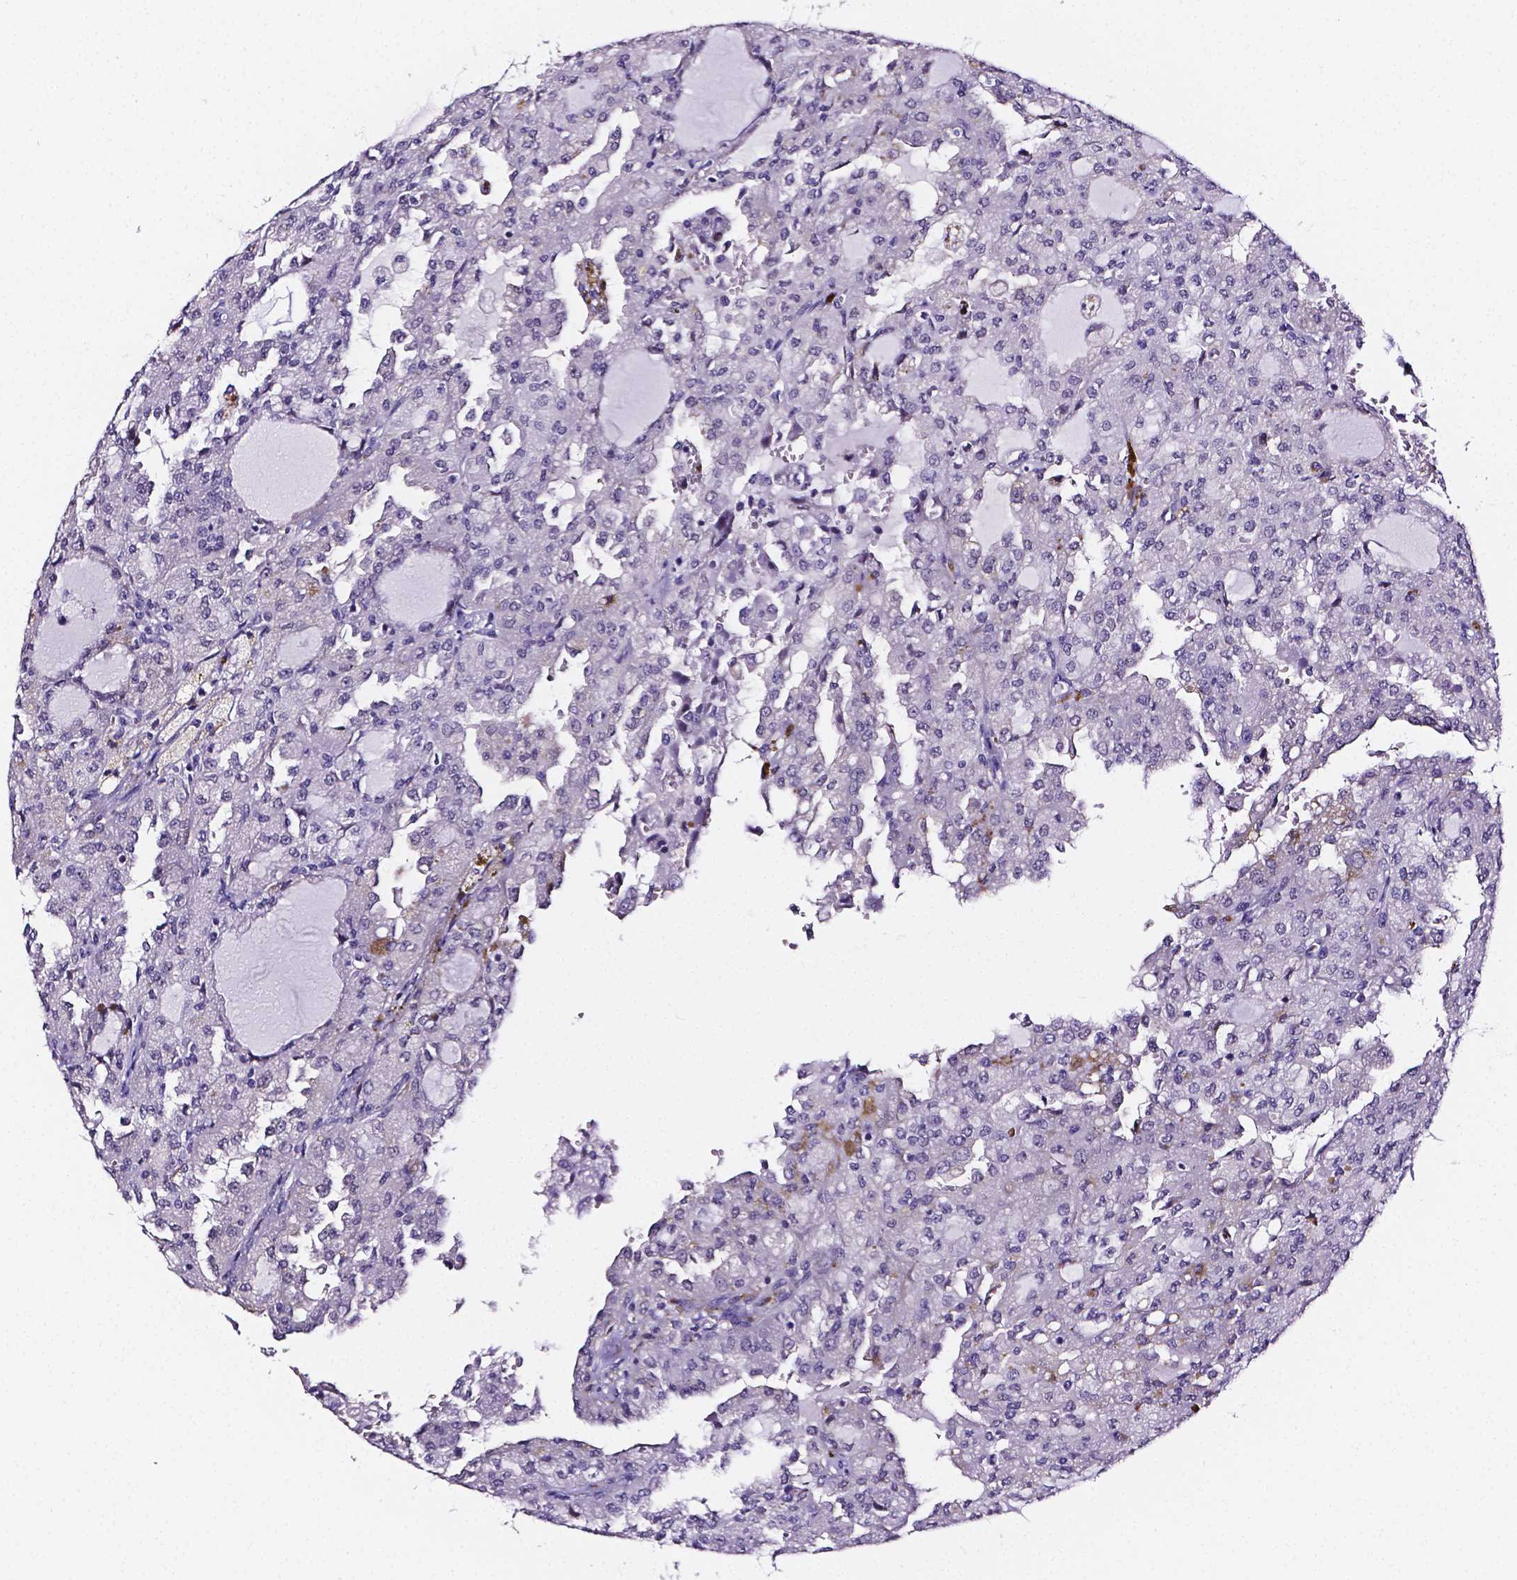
{"staining": {"intensity": "negative", "quantity": "none", "location": "none"}, "tissue": "head and neck cancer", "cell_type": "Tumor cells", "image_type": "cancer", "snomed": [{"axis": "morphology", "description": "Adenocarcinoma, NOS"}, {"axis": "topography", "description": "Head-Neck"}], "caption": "Head and neck adenocarcinoma was stained to show a protein in brown. There is no significant staining in tumor cells. (Brightfield microscopy of DAB (3,3'-diaminobenzidine) immunohistochemistry at high magnification).", "gene": "NRGN", "patient": {"sex": "male", "age": 64}}